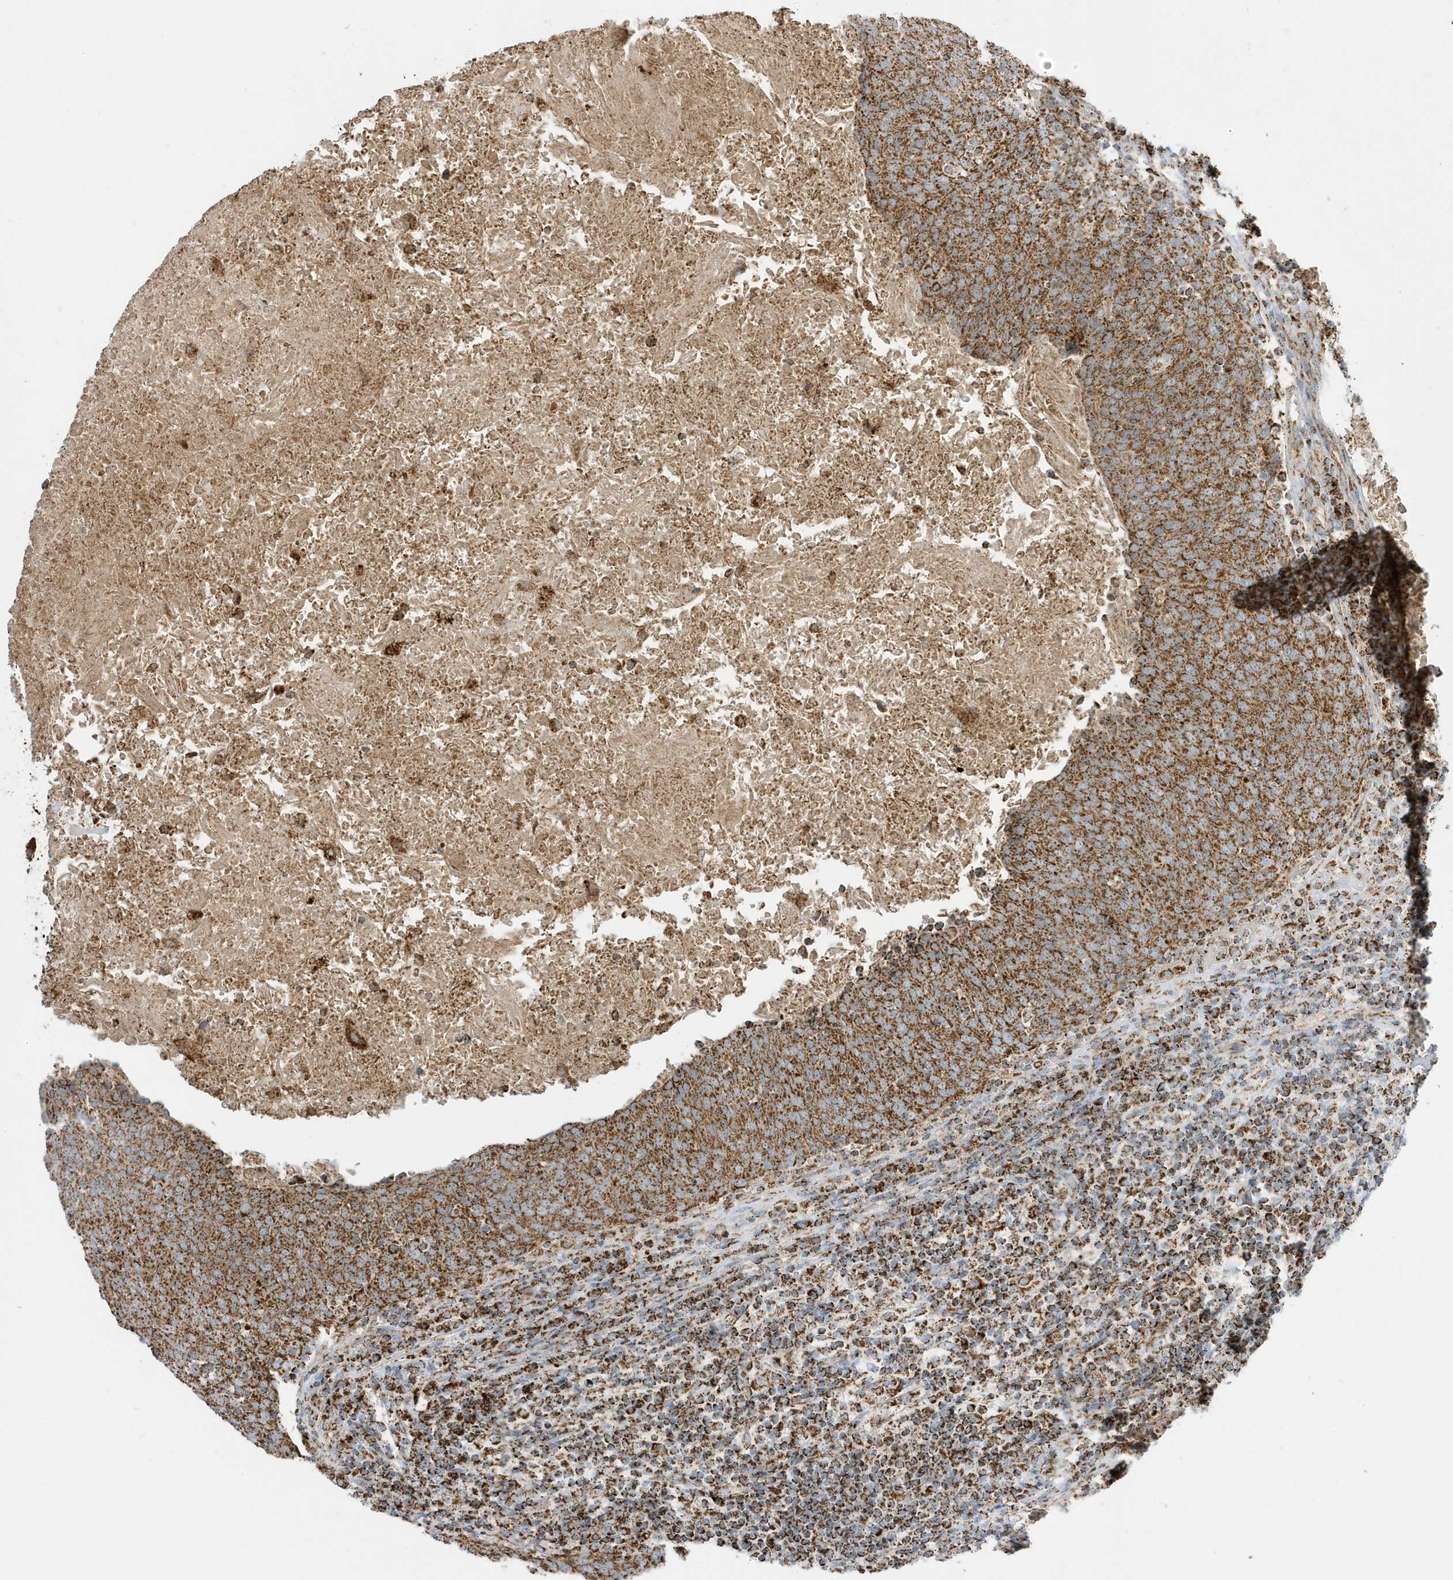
{"staining": {"intensity": "strong", "quantity": ">75%", "location": "cytoplasmic/membranous"}, "tissue": "head and neck cancer", "cell_type": "Tumor cells", "image_type": "cancer", "snomed": [{"axis": "morphology", "description": "Squamous cell carcinoma, NOS"}, {"axis": "morphology", "description": "Squamous cell carcinoma, metastatic, NOS"}, {"axis": "topography", "description": "Lymph node"}, {"axis": "topography", "description": "Head-Neck"}], "caption": "Brown immunohistochemical staining in human head and neck cancer (metastatic squamous cell carcinoma) reveals strong cytoplasmic/membranous staining in about >75% of tumor cells. (Brightfield microscopy of DAB IHC at high magnification).", "gene": "ATP5ME", "patient": {"sex": "male", "age": 62}}